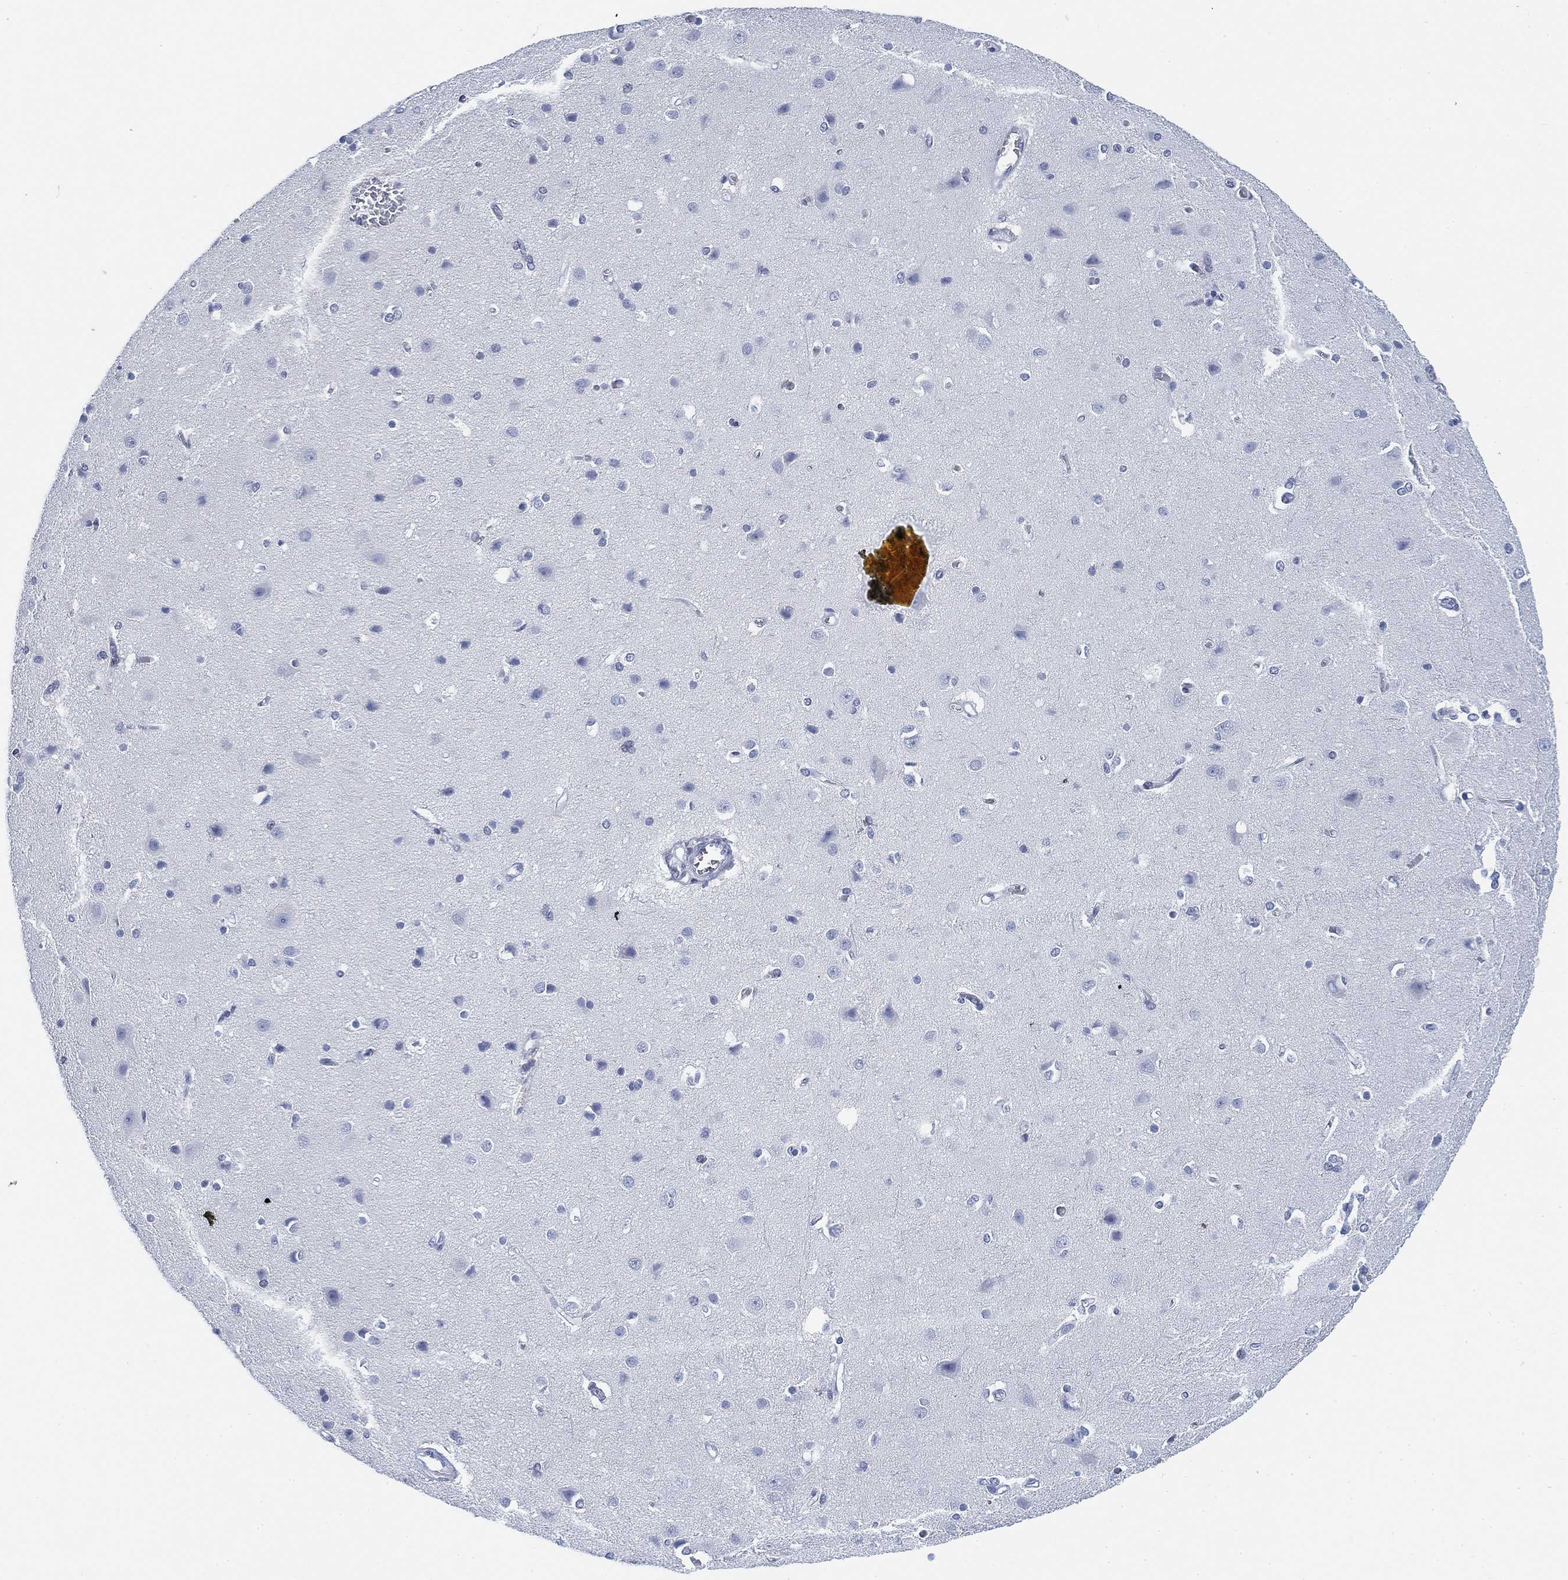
{"staining": {"intensity": "negative", "quantity": "none", "location": "none"}, "tissue": "cerebral cortex", "cell_type": "Endothelial cells", "image_type": "normal", "snomed": [{"axis": "morphology", "description": "Normal tissue, NOS"}, {"axis": "topography", "description": "Cerebral cortex"}], "caption": "Endothelial cells are negative for brown protein staining in benign cerebral cortex. The staining was performed using DAB to visualize the protein expression in brown, while the nuclei were stained in blue with hematoxylin (Magnification: 20x).", "gene": "FYB1", "patient": {"sex": "male", "age": 37}}